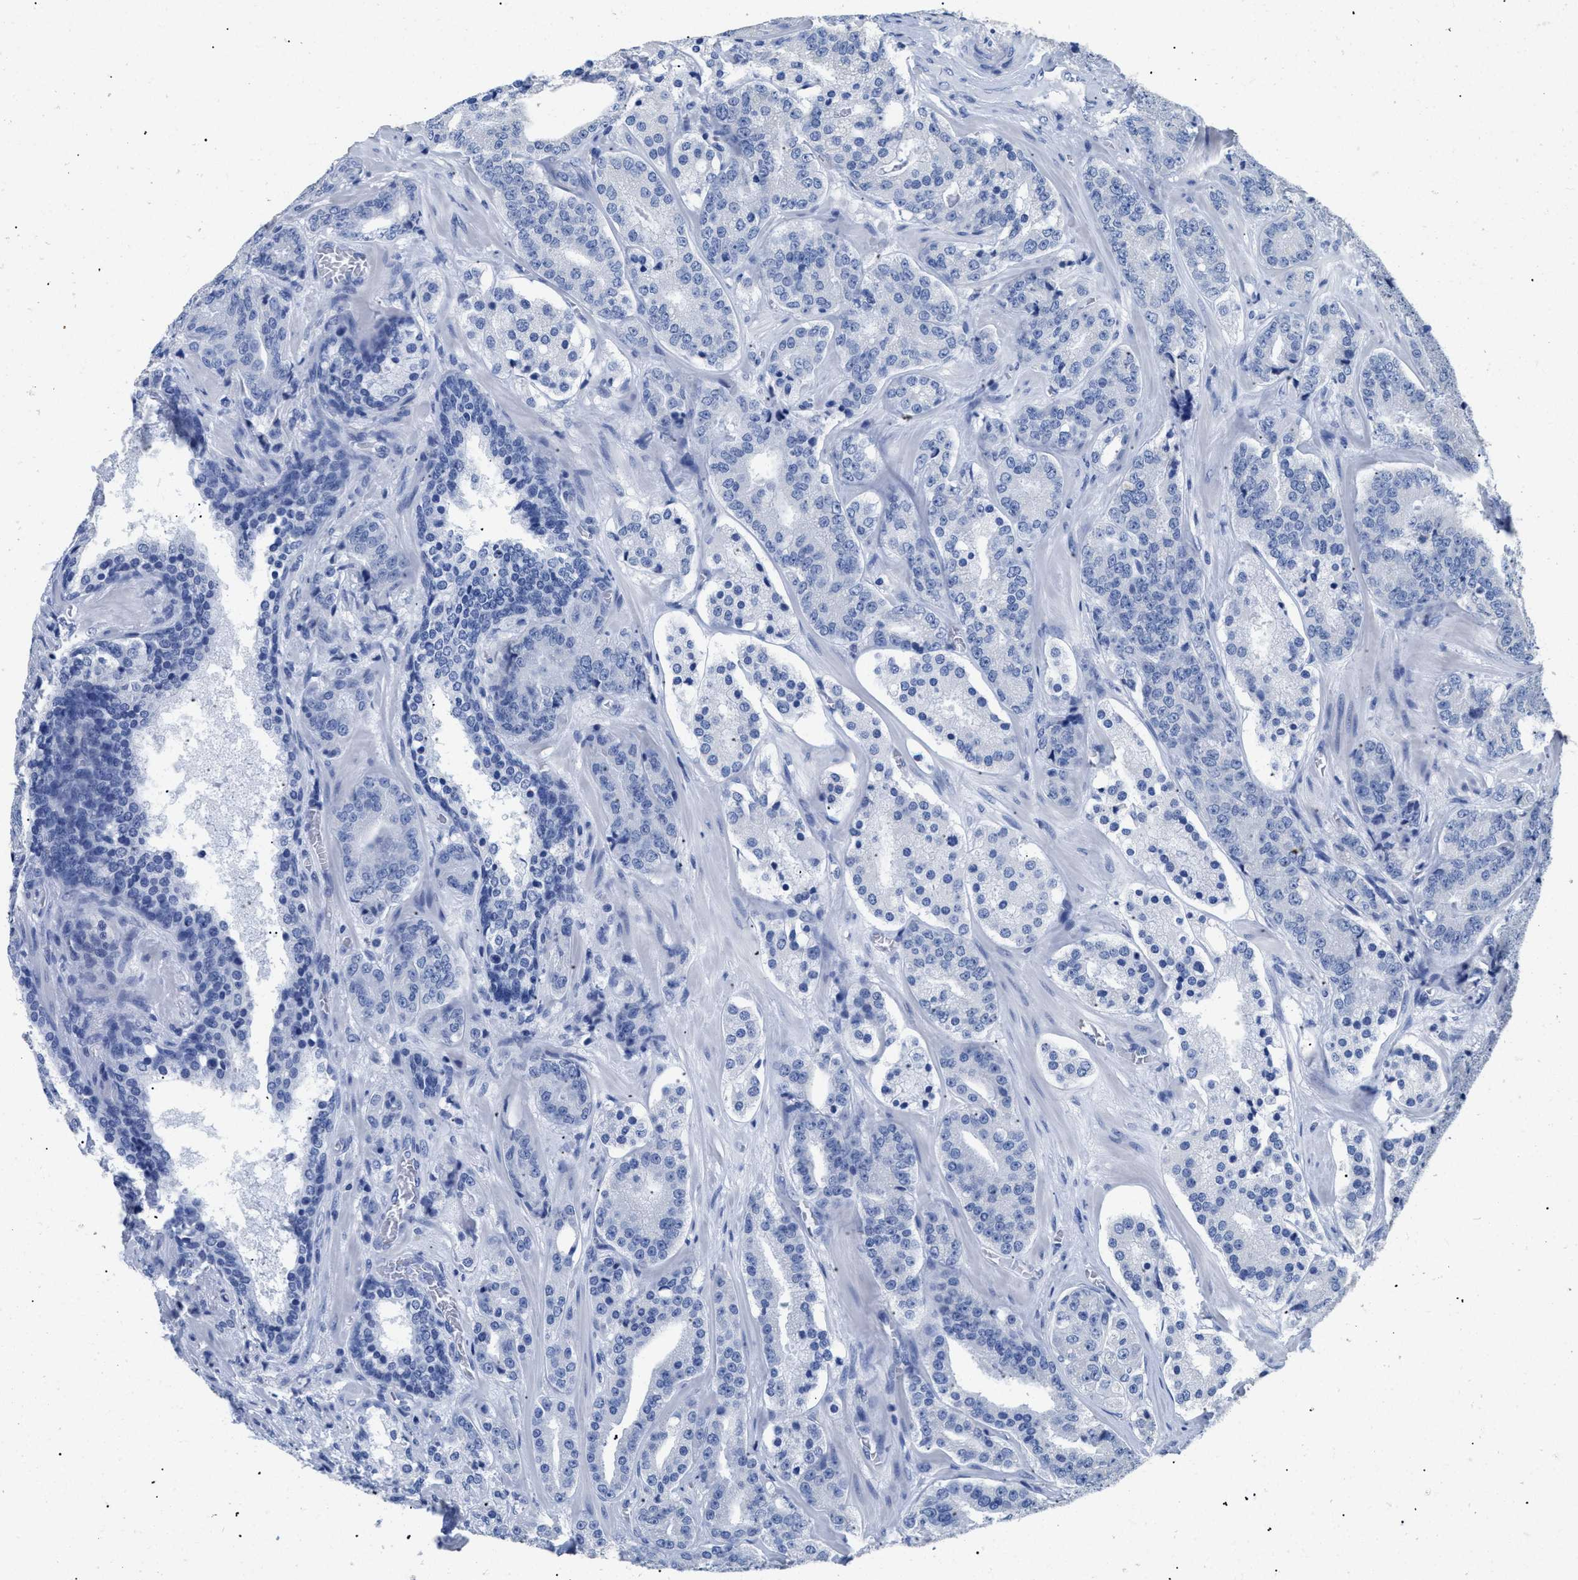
{"staining": {"intensity": "negative", "quantity": "none", "location": "none"}, "tissue": "prostate cancer", "cell_type": "Tumor cells", "image_type": "cancer", "snomed": [{"axis": "morphology", "description": "Adenocarcinoma, High grade"}, {"axis": "topography", "description": "Prostate"}], "caption": "Prostate cancer was stained to show a protein in brown. There is no significant expression in tumor cells. The staining is performed using DAB brown chromogen with nuclei counter-stained in using hematoxylin.", "gene": "DLC1", "patient": {"sex": "male", "age": 60}}